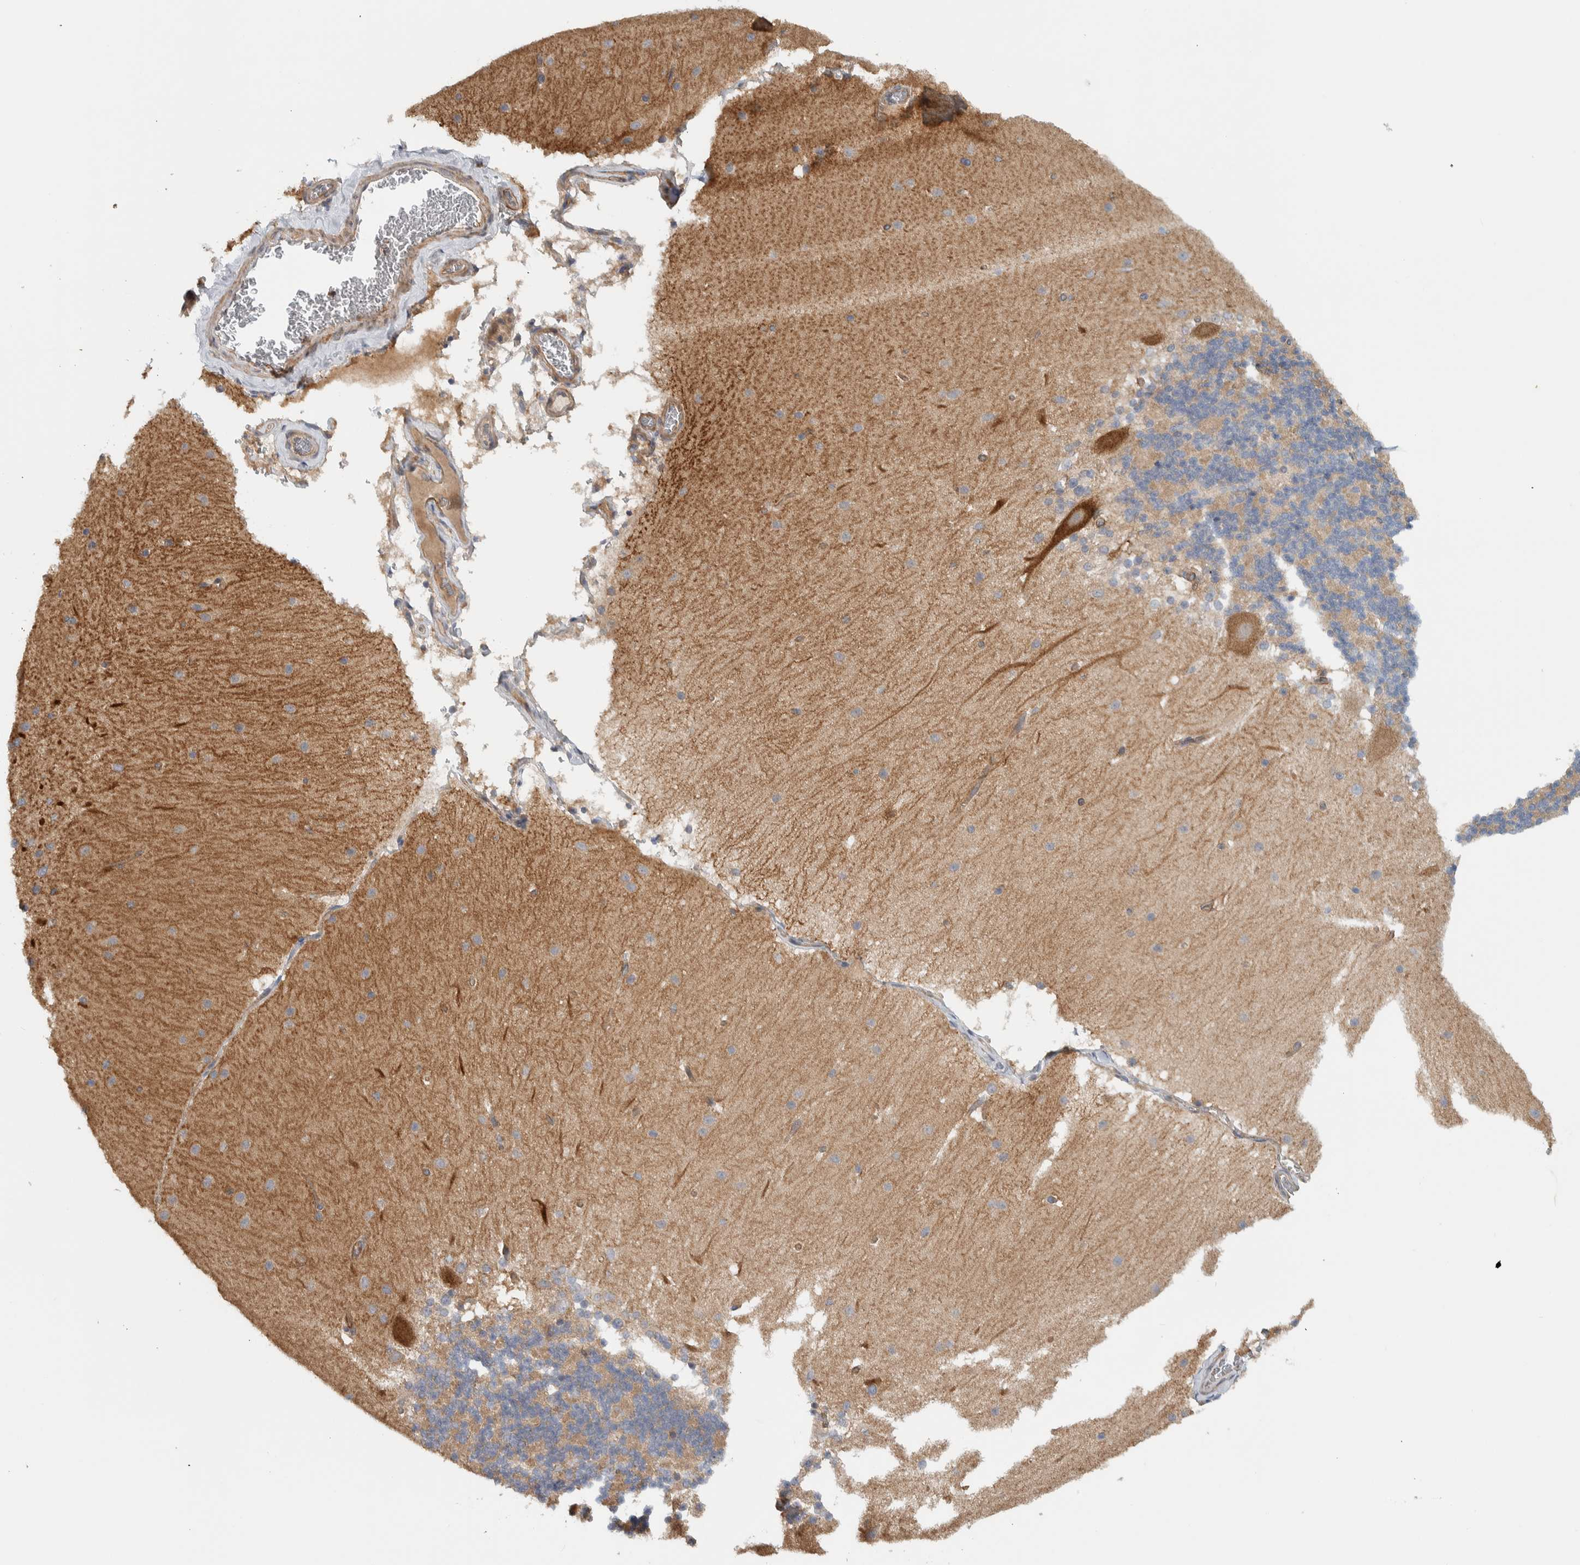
{"staining": {"intensity": "moderate", "quantity": ">75%", "location": "cytoplasmic/membranous"}, "tissue": "cerebellum", "cell_type": "Cells in granular layer", "image_type": "normal", "snomed": [{"axis": "morphology", "description": "Normal tissue, NOS"}, {"axis": "topography", "description": "Cerebellum"}], "caption": "Unremarkable cerebellum displays moderate cytoplasmic/membranous positivity in about >75% of cells in granular layer, visualized by immunohistochemistry.", "gene": "MPRIP", "patient": {"sex": "female", "age": 19}}